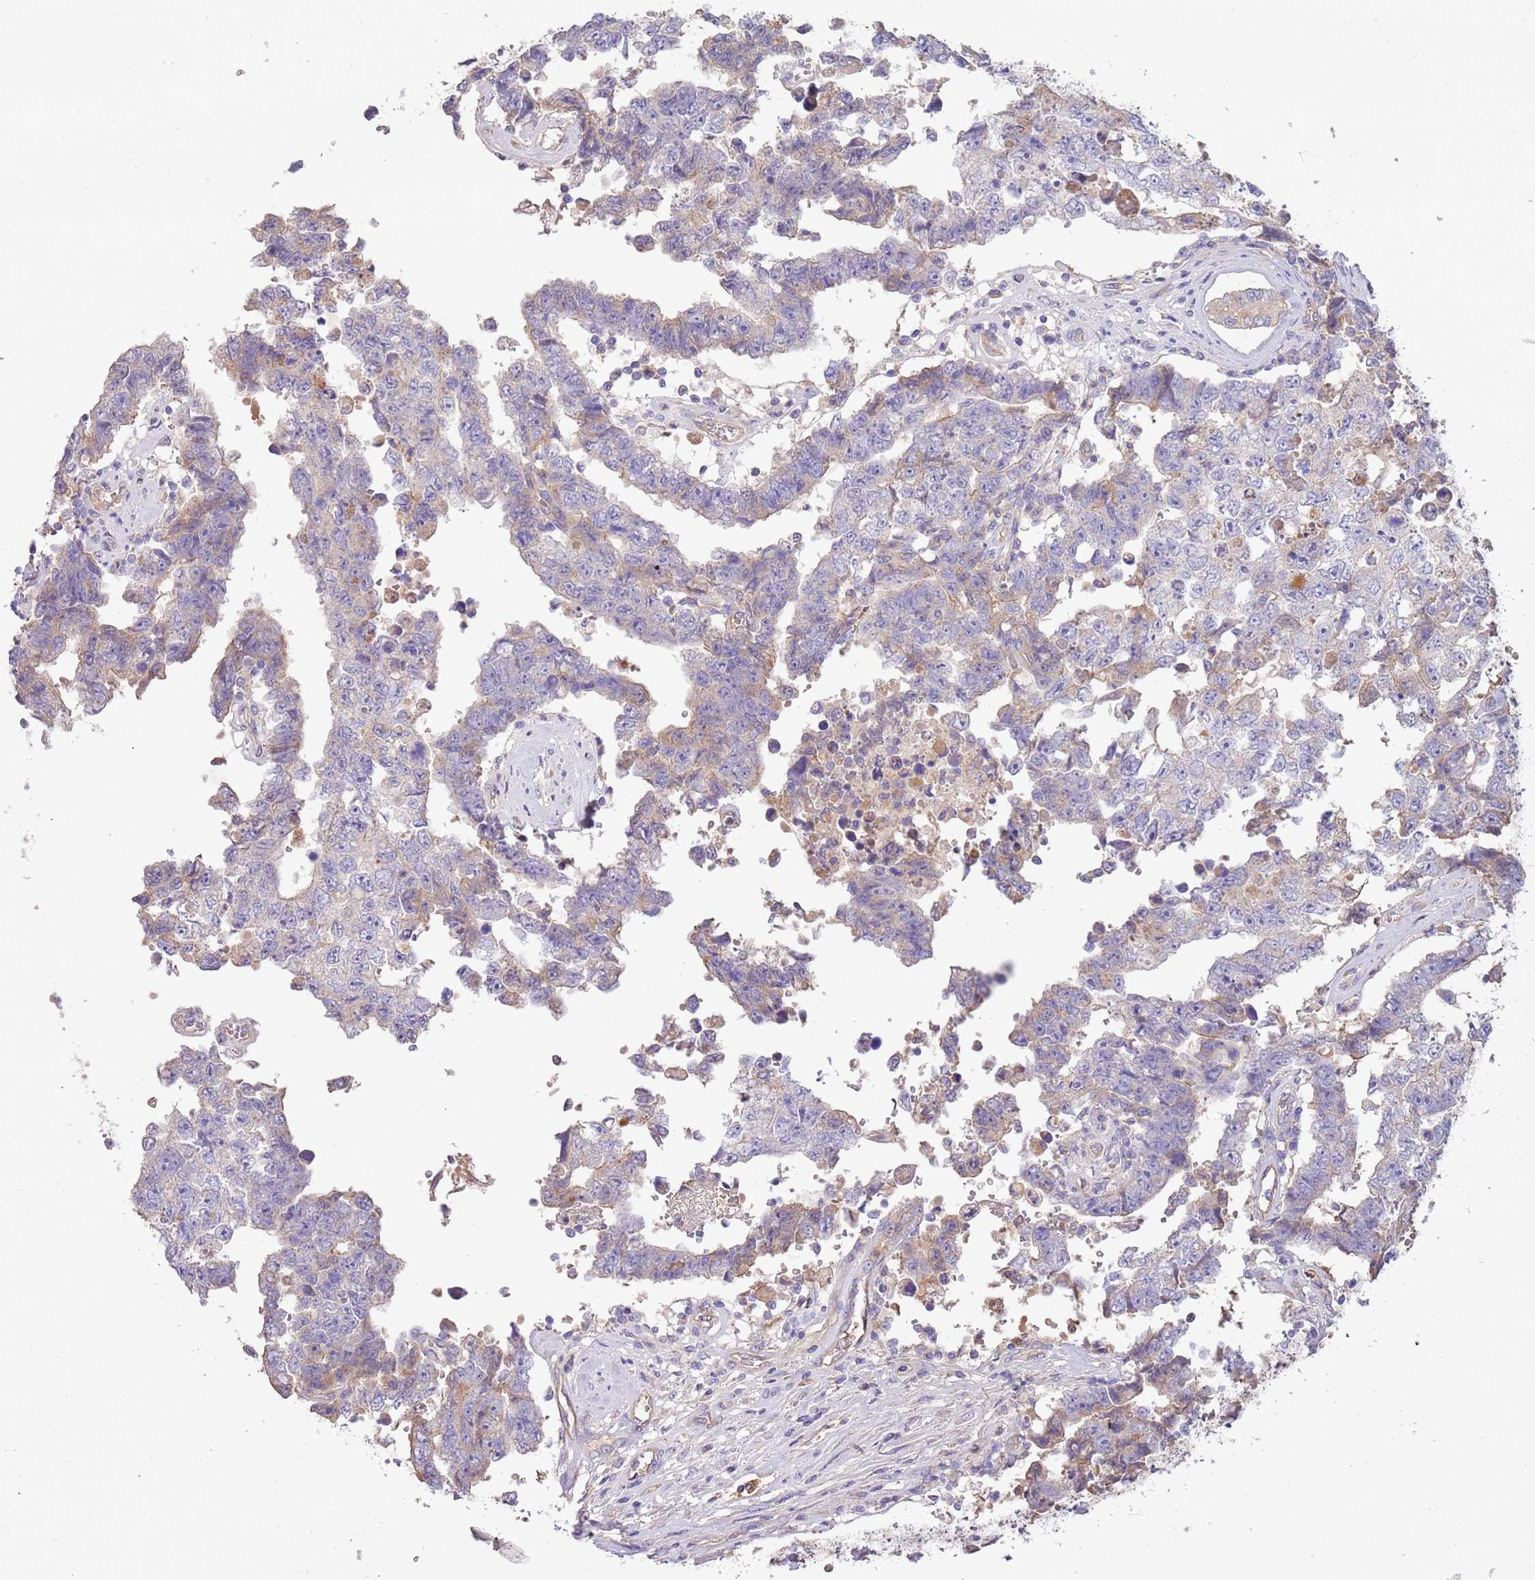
{"staining": {"intensity": "moderate", "quantity": "<25%", "location": "cytoplasmic/membranous"}, "tissue": "testis cancer", "cell_type": "Tumor cells", "image_type": "cancer", "snomed": [{"axis": "morphology", "description": "Normal tissue, NOS"}, {"axis": "morphology", "description": "Carcinoma, Embryonal, NOS"}, {"axis": "topography", "description": "Testis"}, {"axis": "topography", "description": "Epididymis"}], "caption": "The immunohistochemical stain highlights moderate cytoplasmic/membranous positivity in tumor cells of embryonal carcinoma (testis) tissue. The staining was performed using DAB (3,3'-diaminobenzidine), with brown indicating positive protein expression. Nuclei are stained blue with hematoxylin.", "gene": "TRMO", "patient": {"sex": "male", "age": 25}}